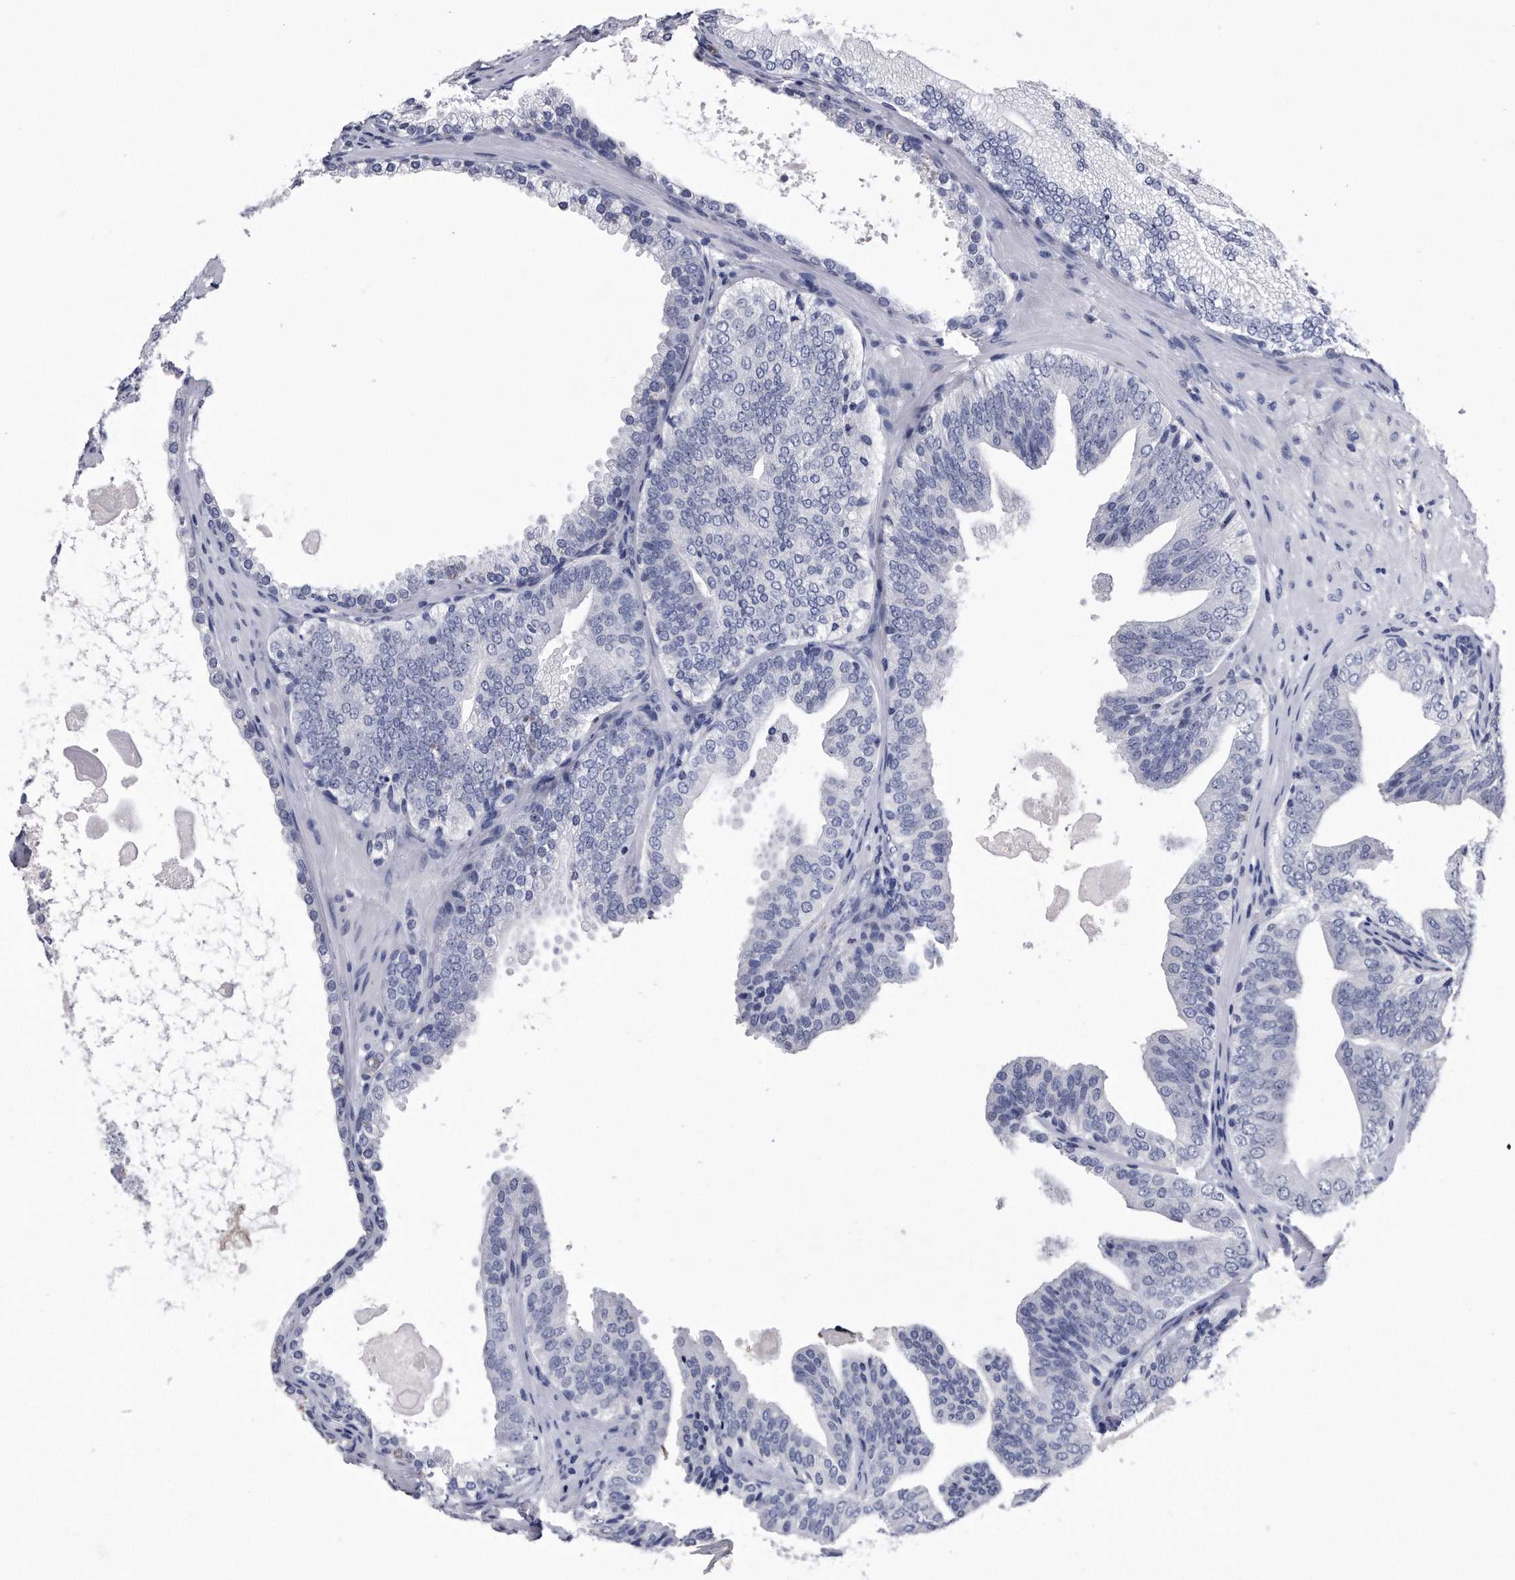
{"staining": {"intensity": "negative", "quantity": "none", "location": "none"}, "tissue": "prostate cancer", "cell_type": "Tumor cells", "image_type": "cancer", "snomed": [{"axis": "morphology", "description": "Normal morphology"}, {"axis": "morphology", "description": "Adenocarcinoma, Low grade"}, {"axis": "topography", "description": "Prostate"}], "caption": "This histopathology image is of prostate cancer stained with IHC to label a protein in brown with the nuclei are counter-stained blue. There is no expression in tumor cells.", "gene": "KCTD8", "patient": {"sex": "male", "age": 72}}